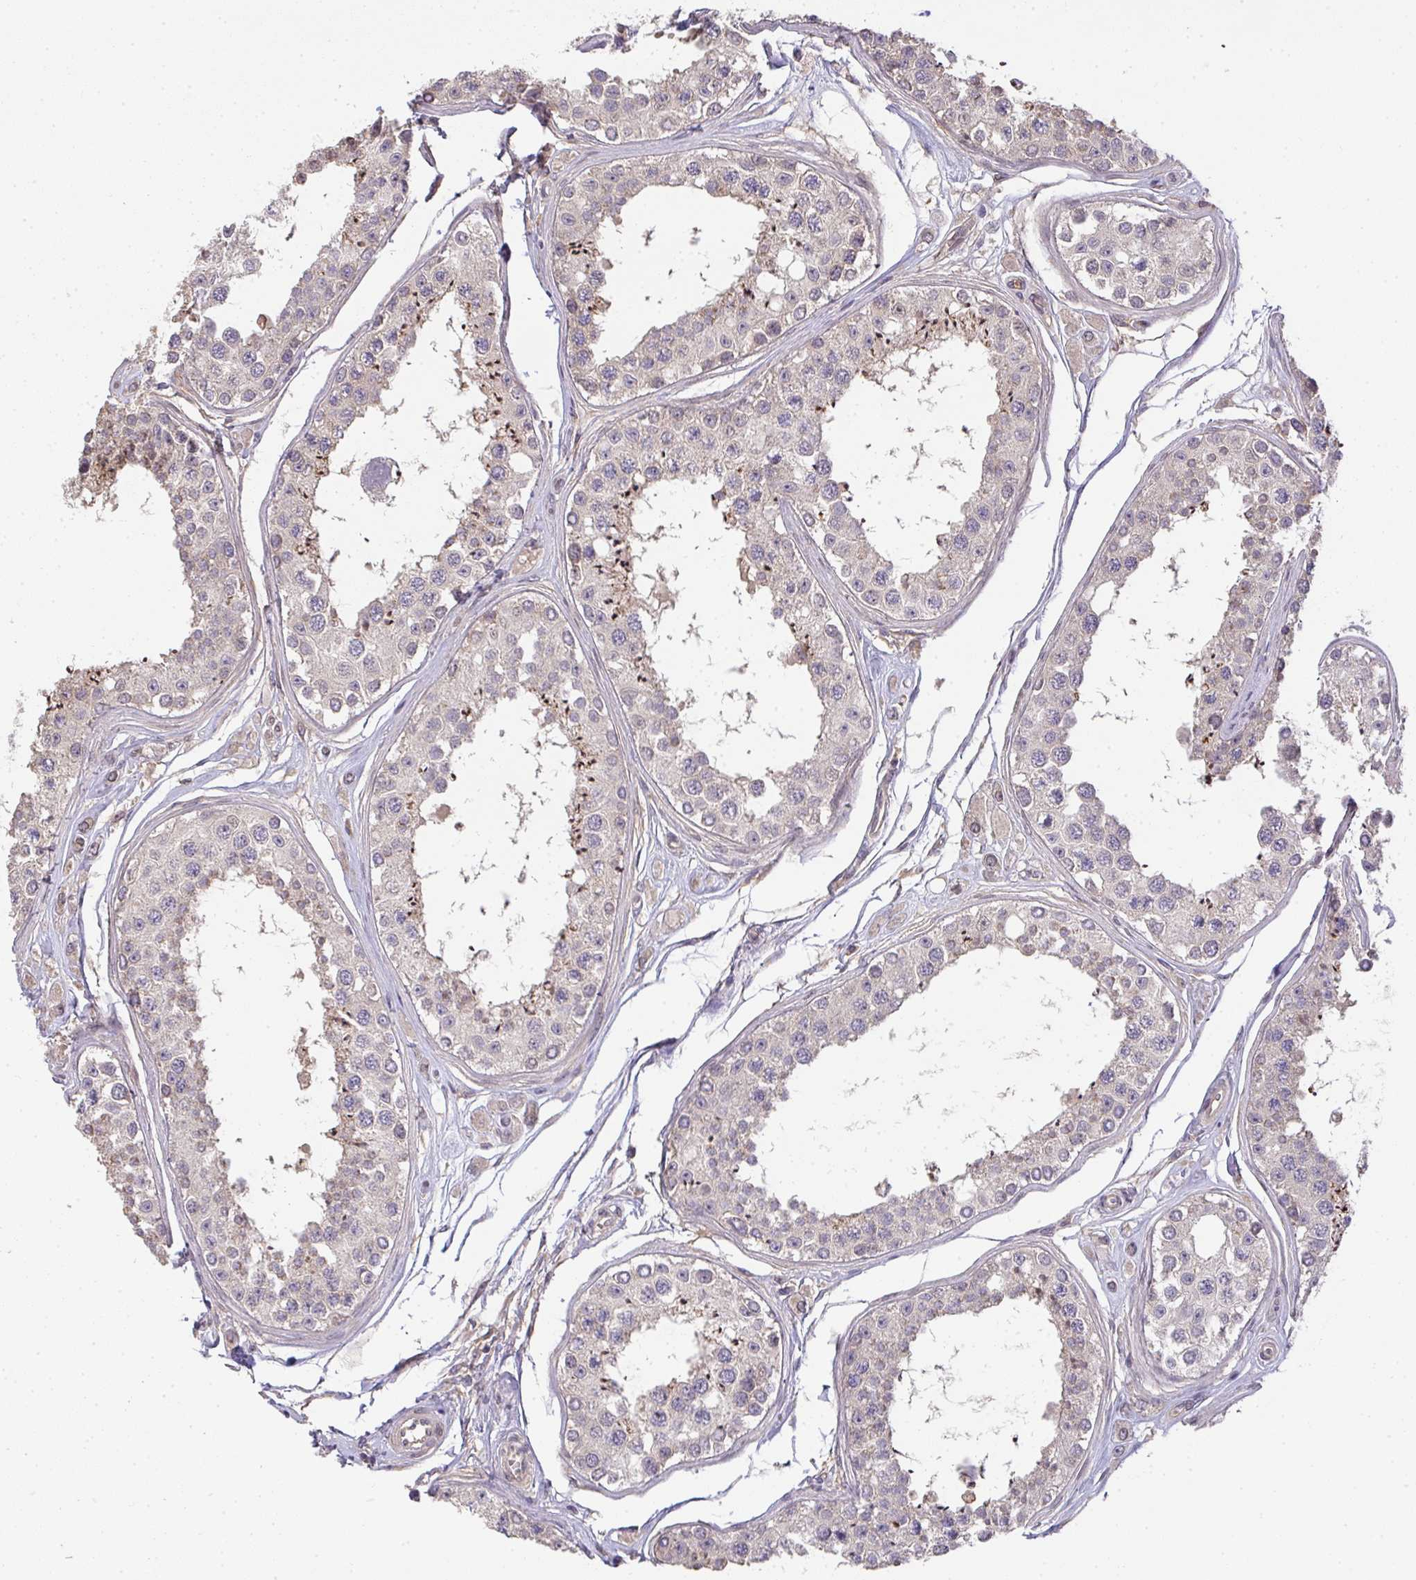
{"staining": {"intensity": "moderate", "quantity": "25%-75%", "location": "cytoplasmic/membranous"}, "tissue": "testis", "cell_type": "Cells in seminiferous ducts", "image_type": "normal", "snomed": [{"axis": "morphology", "description": "Normal tissue, NOS"}, {"axis": "topography", "description": "Testis"}], "caption": "Human testis stained for a protein (brown) shows moderate cytoplasmic/membranous positive staining in about 25%-75% of cells in seminiferous ducts.", "gene": "EEF1AKMT1", "patient": {"sex": "male", "age": 25}}